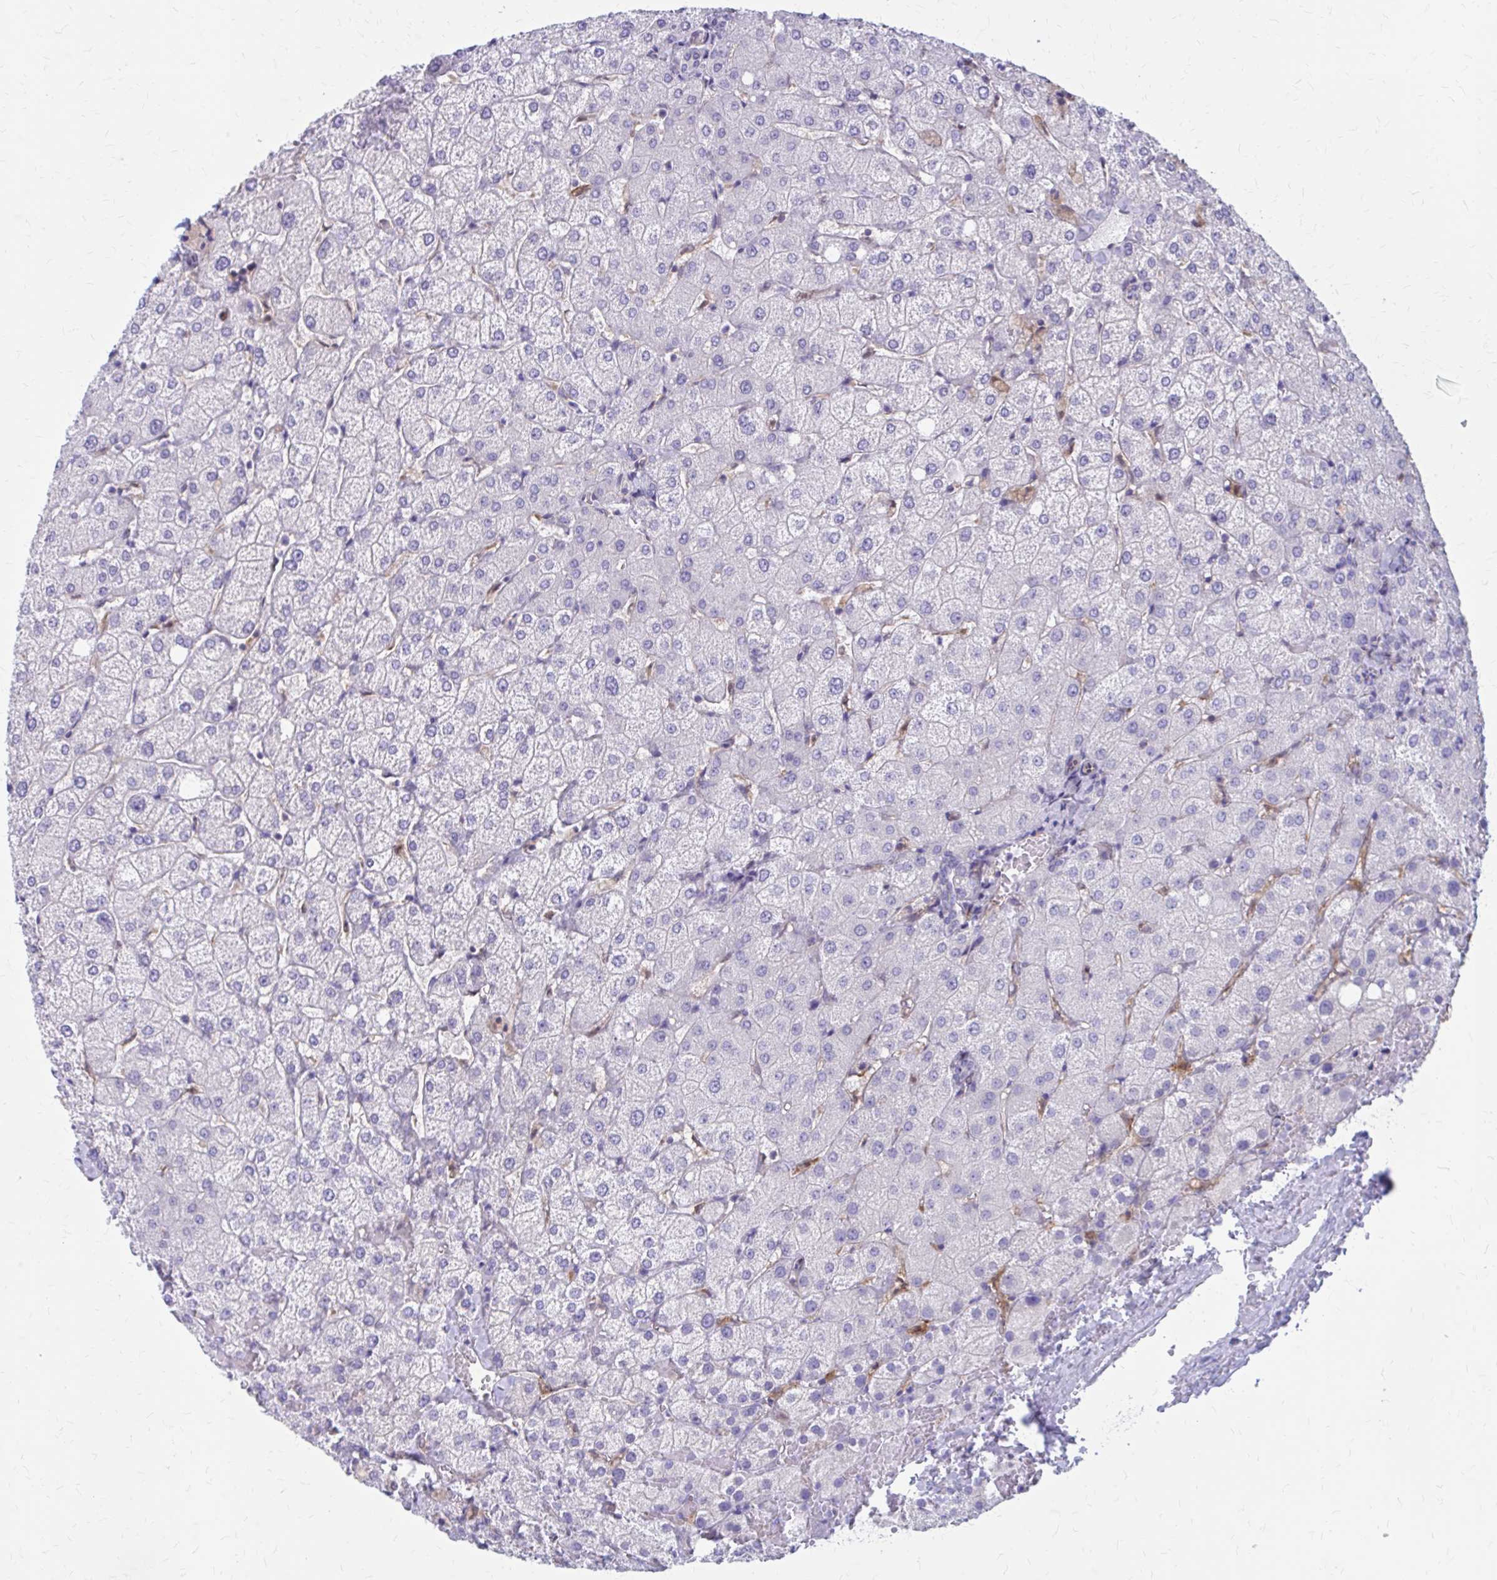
{"staining": {"intensity": "negative", "quantity": "none", "location": "none"}, "tissue": "liver", "cell_type": "Cholangiocytes", "image_type": "normal", "snomed": [{"axis": "morphology", "description": "Normal tissue, NOS"}, {"axis": "topography", "description": "Liver"}], "caption": "Photomicrograph shows no significant protein expression in cholangiocytes of normal liver. (DAB IHC with hematoxylin counter stain).", "gene": "CLIC2", "patient": {"sex": "female", "age": 54}}